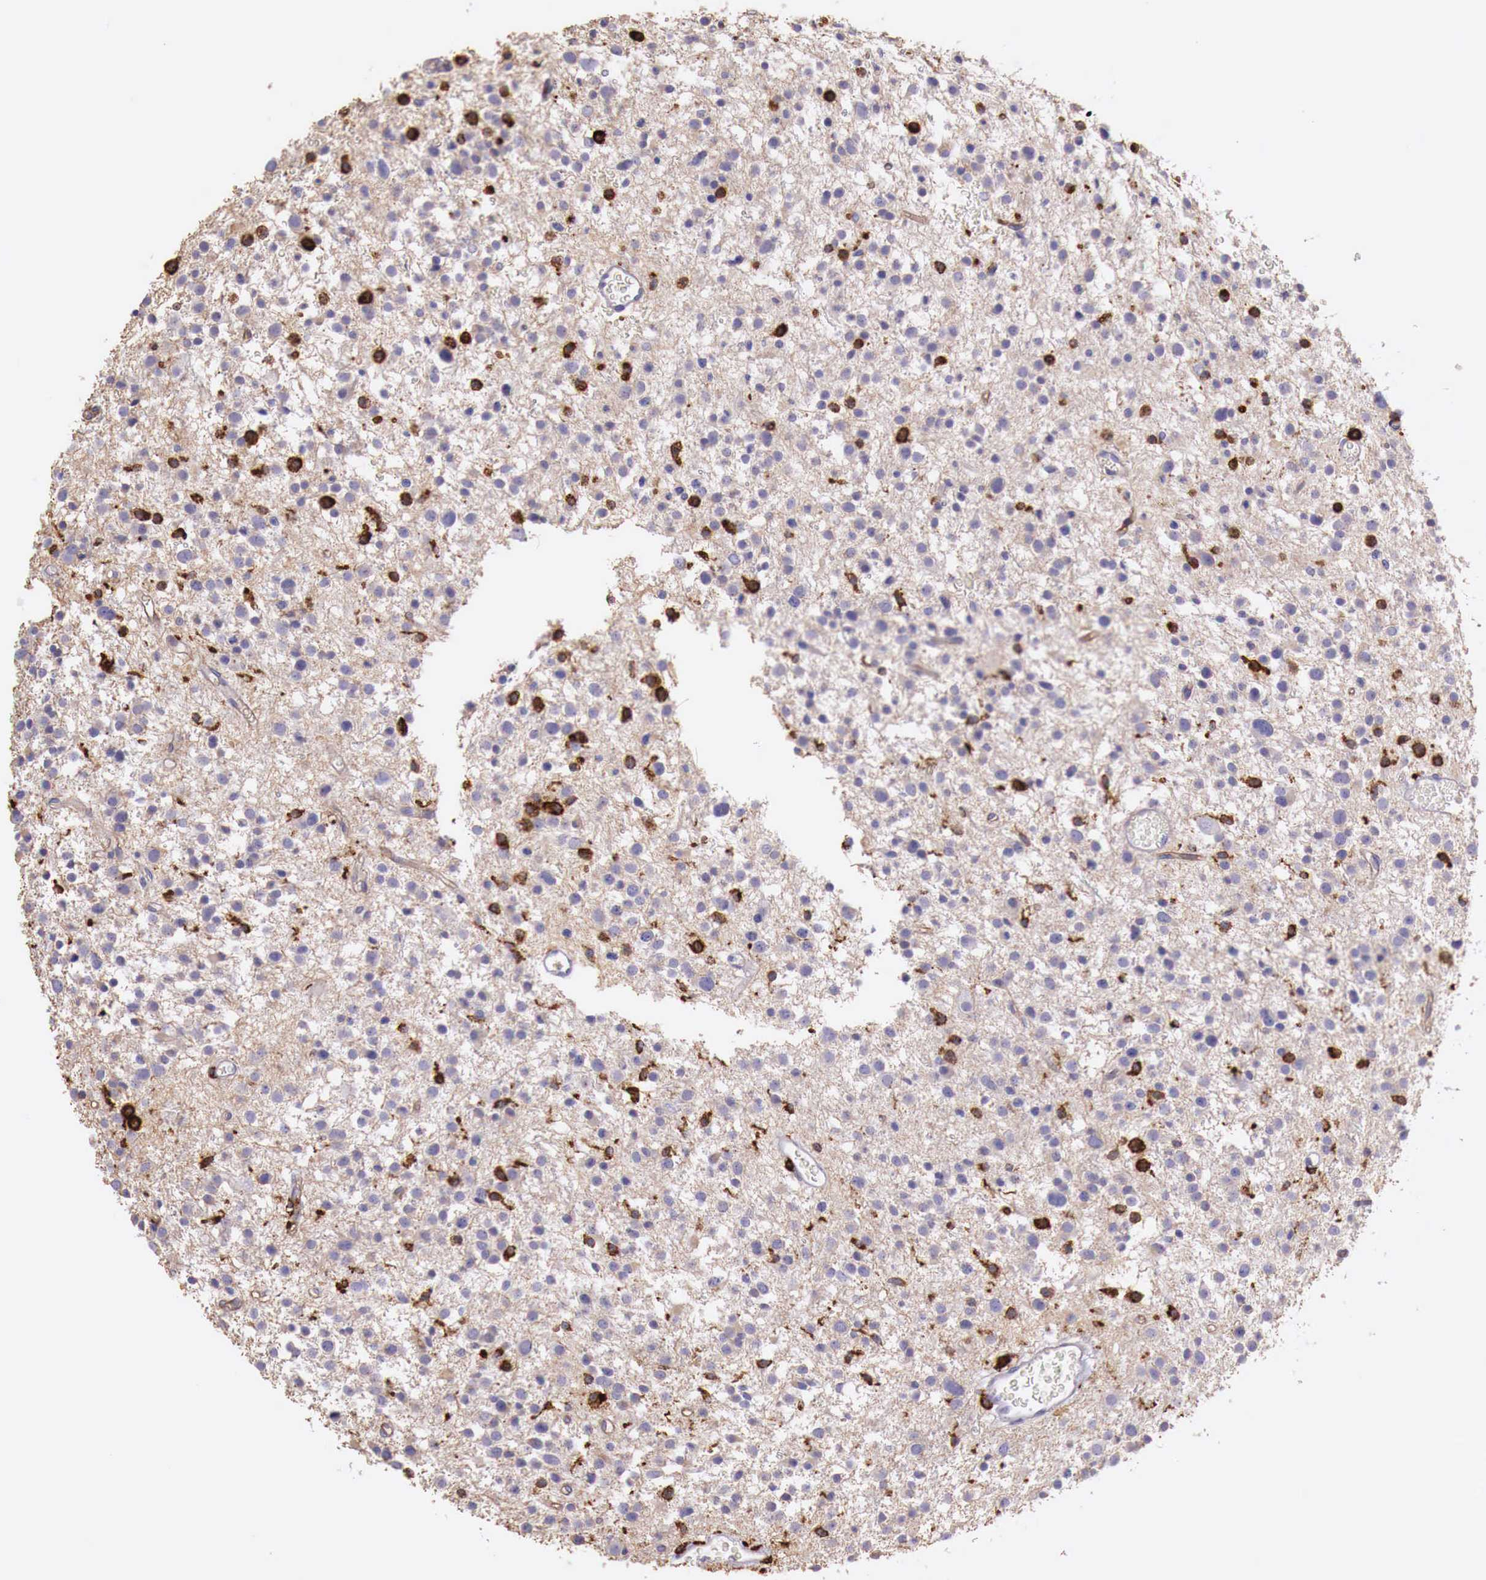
{"staining": {"intensity": "negative", "quantity": "none", "location": "none"}, "tissue": "glioma", "cell_type": "Tumor cells", "image_type": "cancer", "snomed": [{"axis": "morphology", "description": "Glioma, malignant, Low grade"}, {"axis": "topography", "description": "Brain"}], "caption": "Immunohistochemistry (IHC) histopathology image of glioma stained for a protein (brown), which demonstrates no positivity in tumor cells.", "gene": "MSR1", "patient": {"sex": "female", "age": 36}}